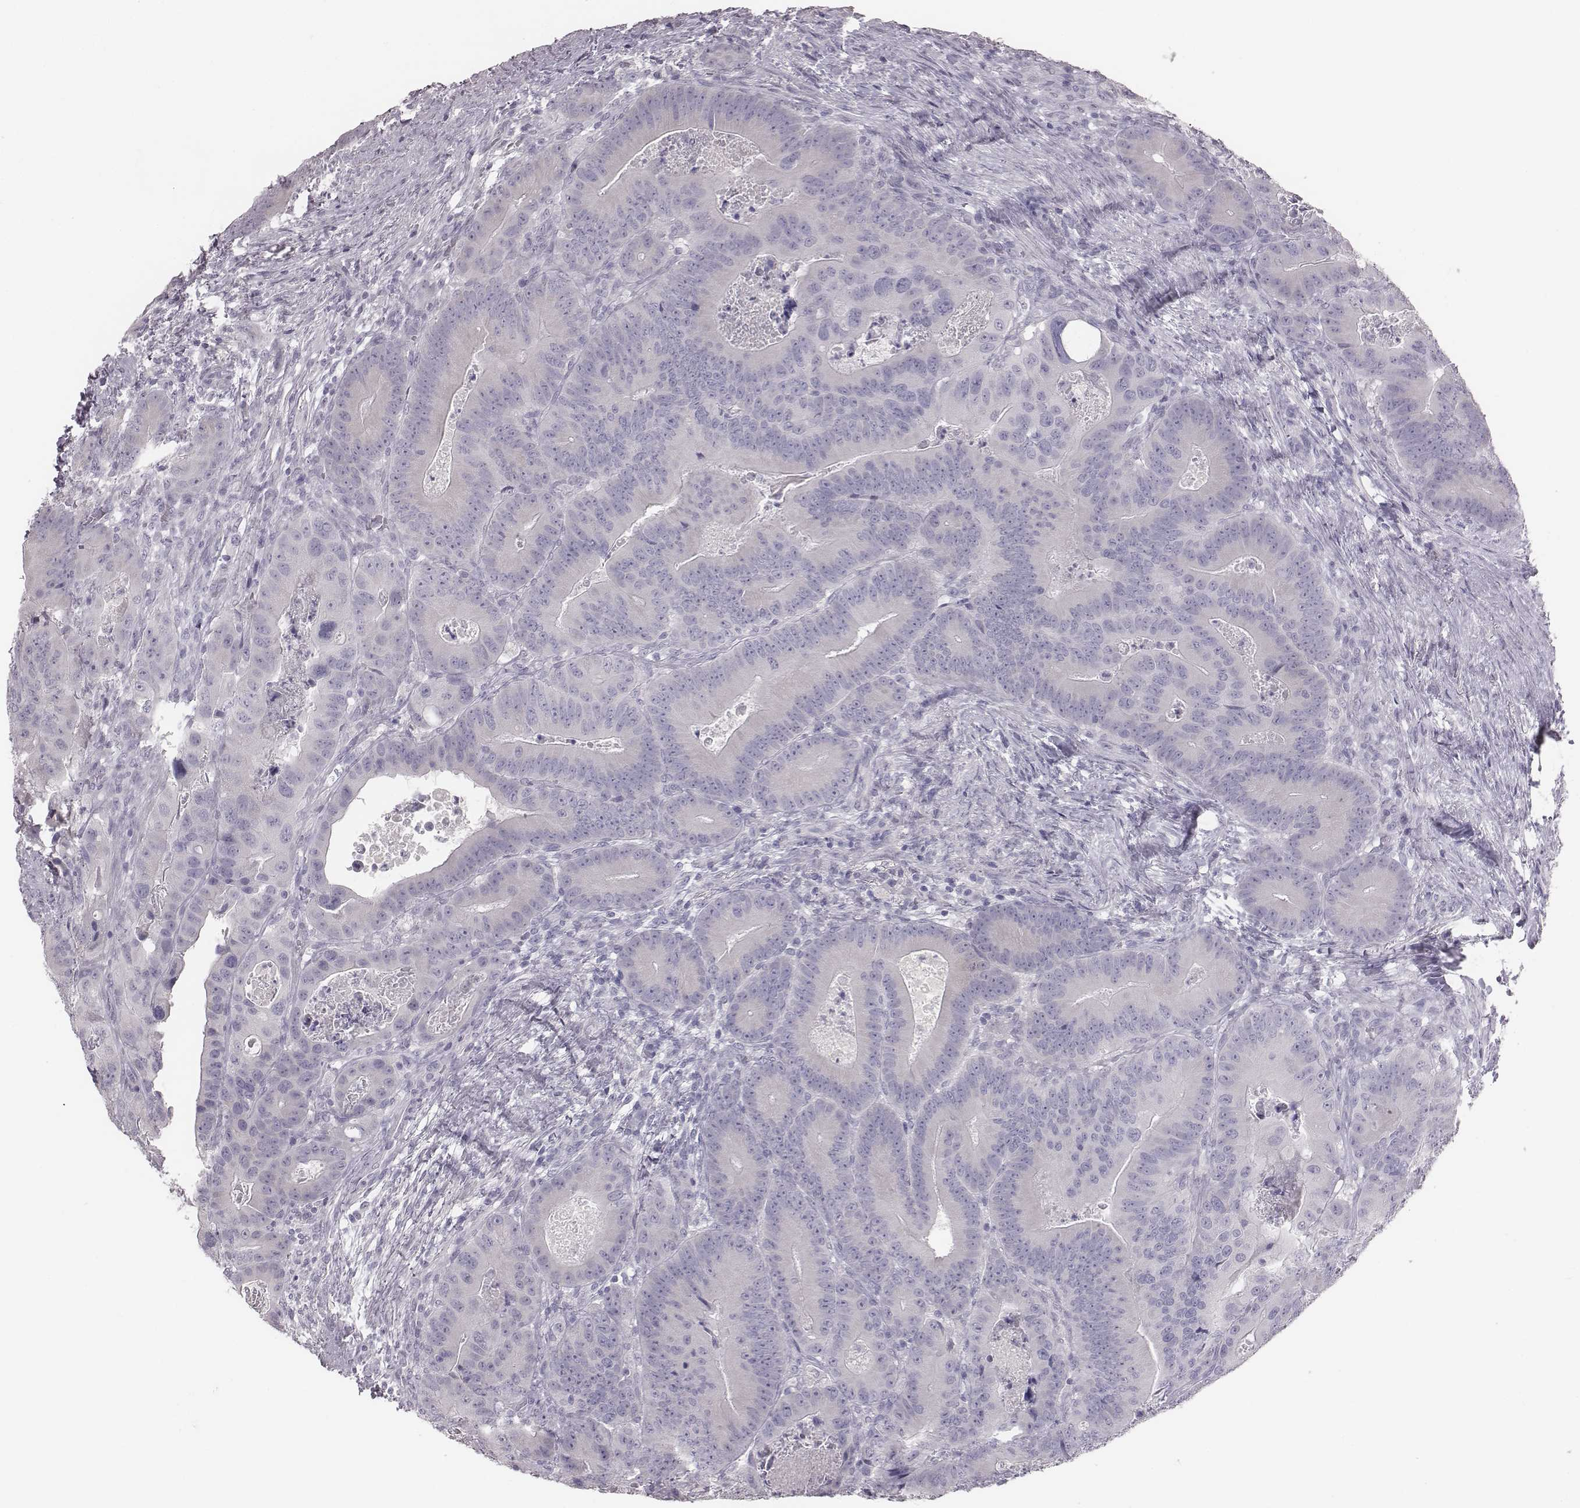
{"staining": {"intensity": "negative", "quantity": "none", "location": "none"}, "tissue": "colorectal cancer", "cell_type": "Tumor cells", "image_type": "cancer", "snomed": [{"axis": "morphology", "description": "Adenocarcinoma, NOS"}, {"axis": "topography", "description": "Rectum"}], "caption": "There is no significant staining in tumor cells of colorectal cancer (adenocarcinoma).", "gene": "C6orf58", "patient": {"sex": "male", "age": 64}}